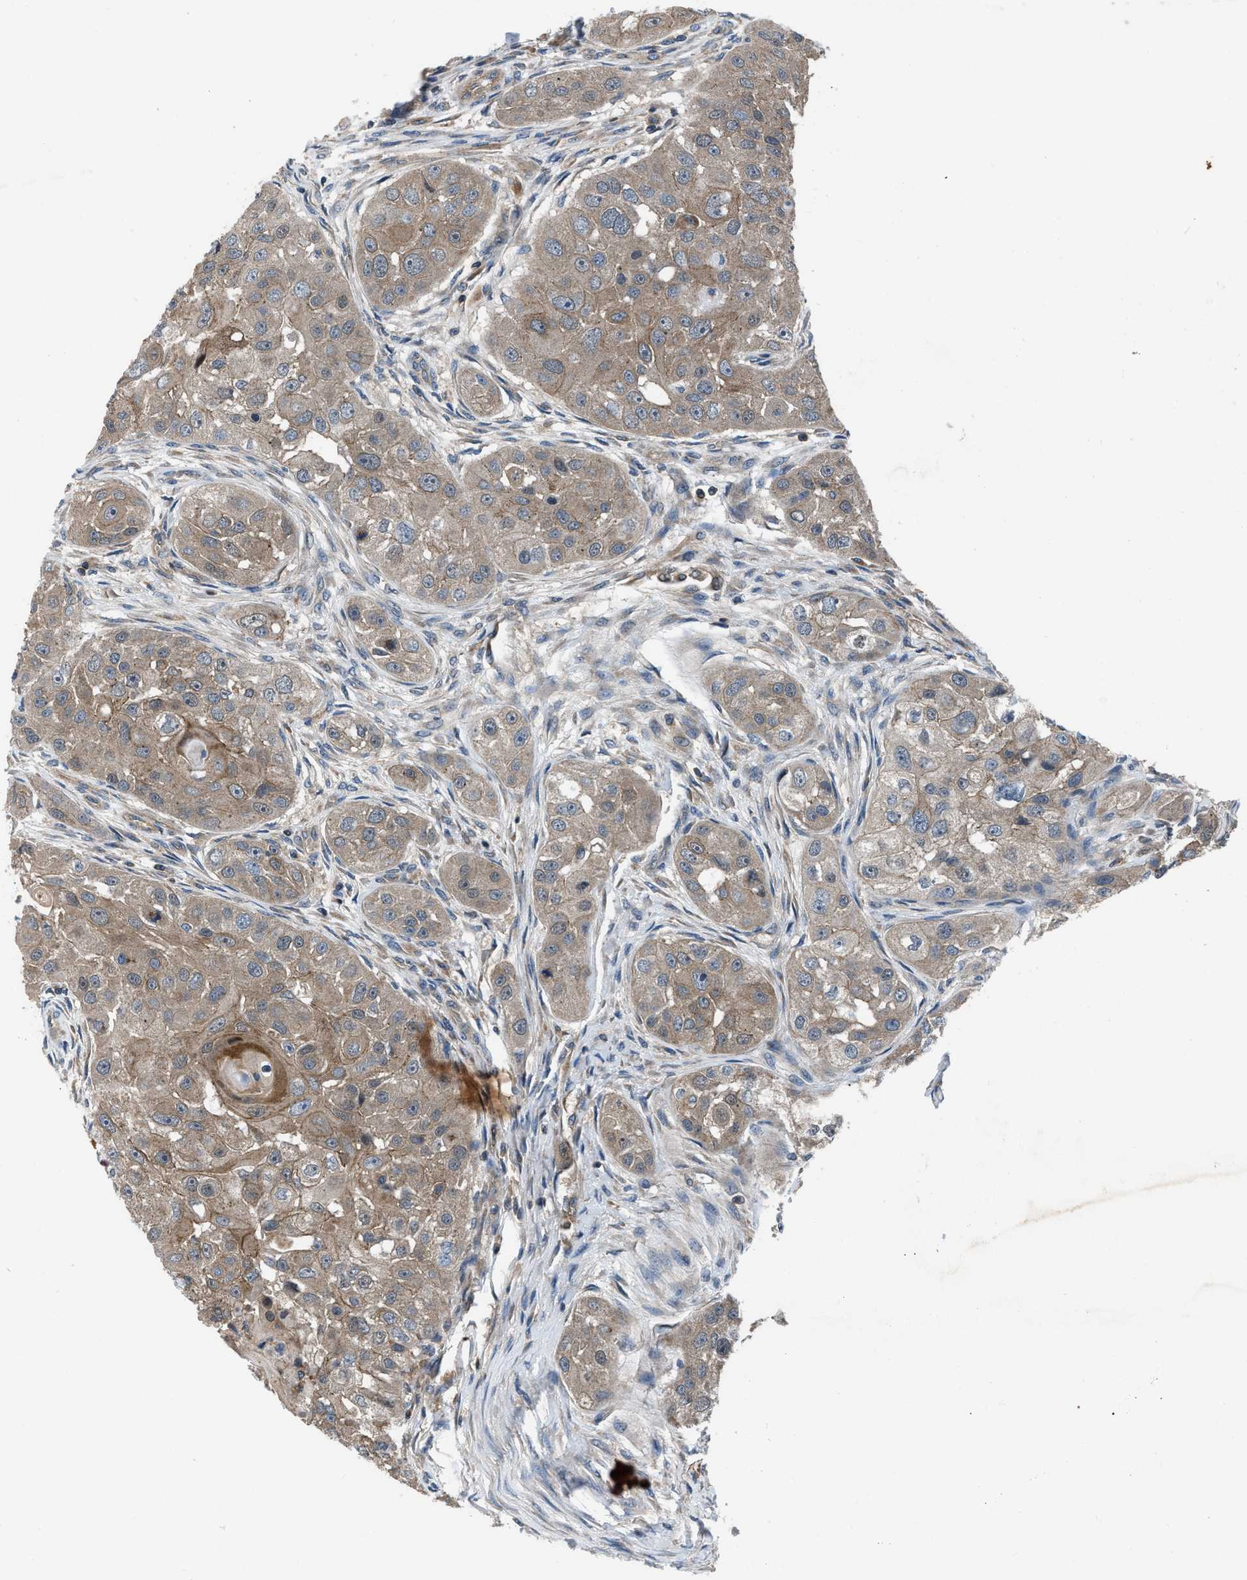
{"staining": {"intensity": "weak", "quantity": ">75%", "location": "cytoplasmic/membranous"}, "tissue": "head and neck cancer", "cell_type": "Tumor cells", "image_type": "cancer", "snomed": [{"axis": "morphology", "description": "Normal tissue, NOS"}, {"axis": "morphology", "description": "Squamous cell carcinoma, NOS"}, {"axis": "topography", "description": "Skeletal muscle"}, {"axis": "topography", "description": "Head-Neck"}], "caption": "High-magnification brightfield microscopy of head and neck squamous cell carcinoma stained with DAB (brown) and counterstained with hematoxylin (blue). tumor cells exhibit weak cytoplasmic/membranous staining is appreciated in about>75% of cells.", "gene": "USP25", "patient": {"sex": "male", "age": 51}}